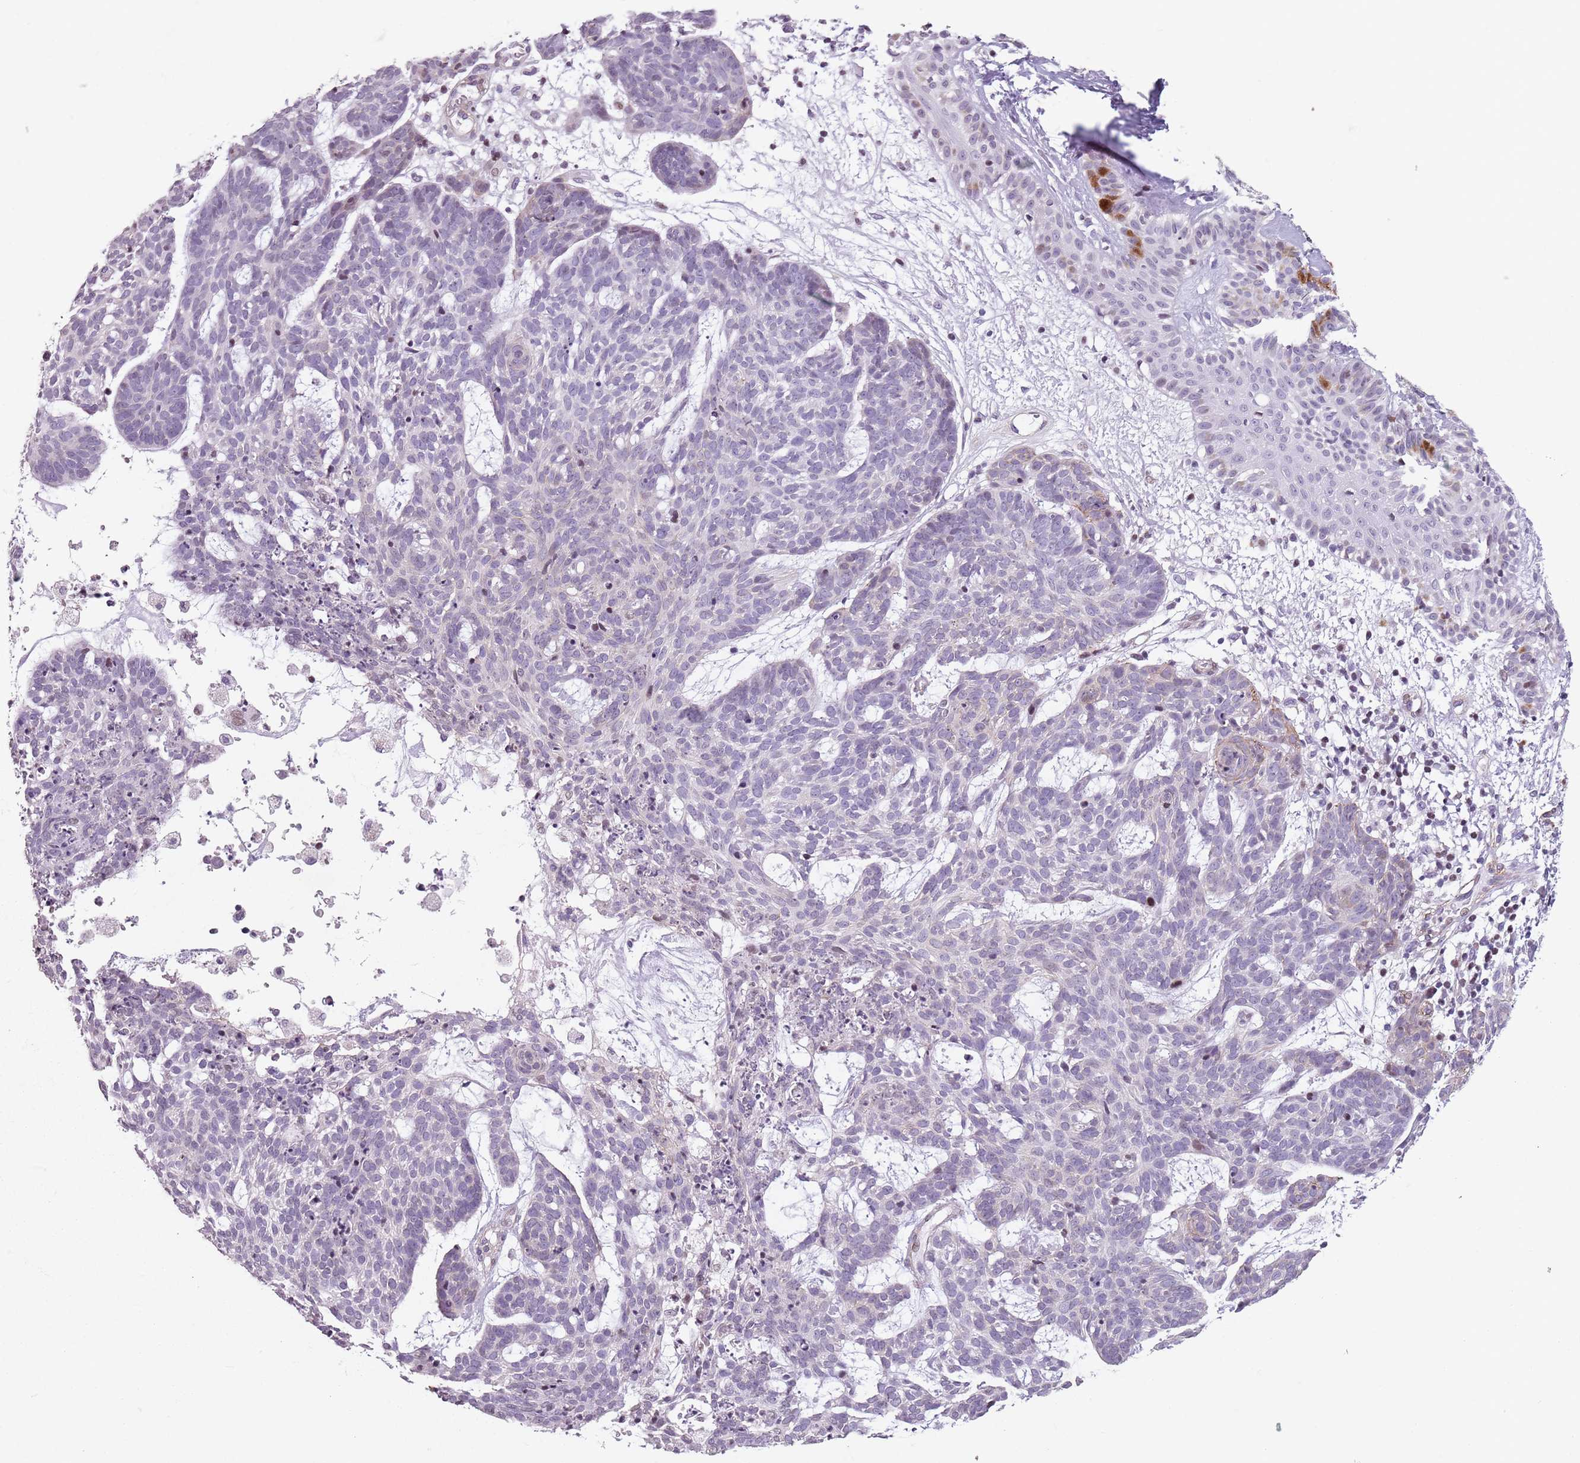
{"staining": {"intensity": "negative", "quantity": "none", "location": "none"}, "tissue": "skin cancer", "cell_type": "Tumor cells", "image_type": "cancer", "snomed": [{"axis": "morphology", "description": "Basal cell carcinoma"}, {"axis": "topography", "description": "Skin"}], "caption": "A histopathology image of human skin basal cell carcinoma is negative for staining in tumor cells. Nuclei are stained in blue.", "gene": "TMC4", "patient": {"sex": "female", "age": 89}}